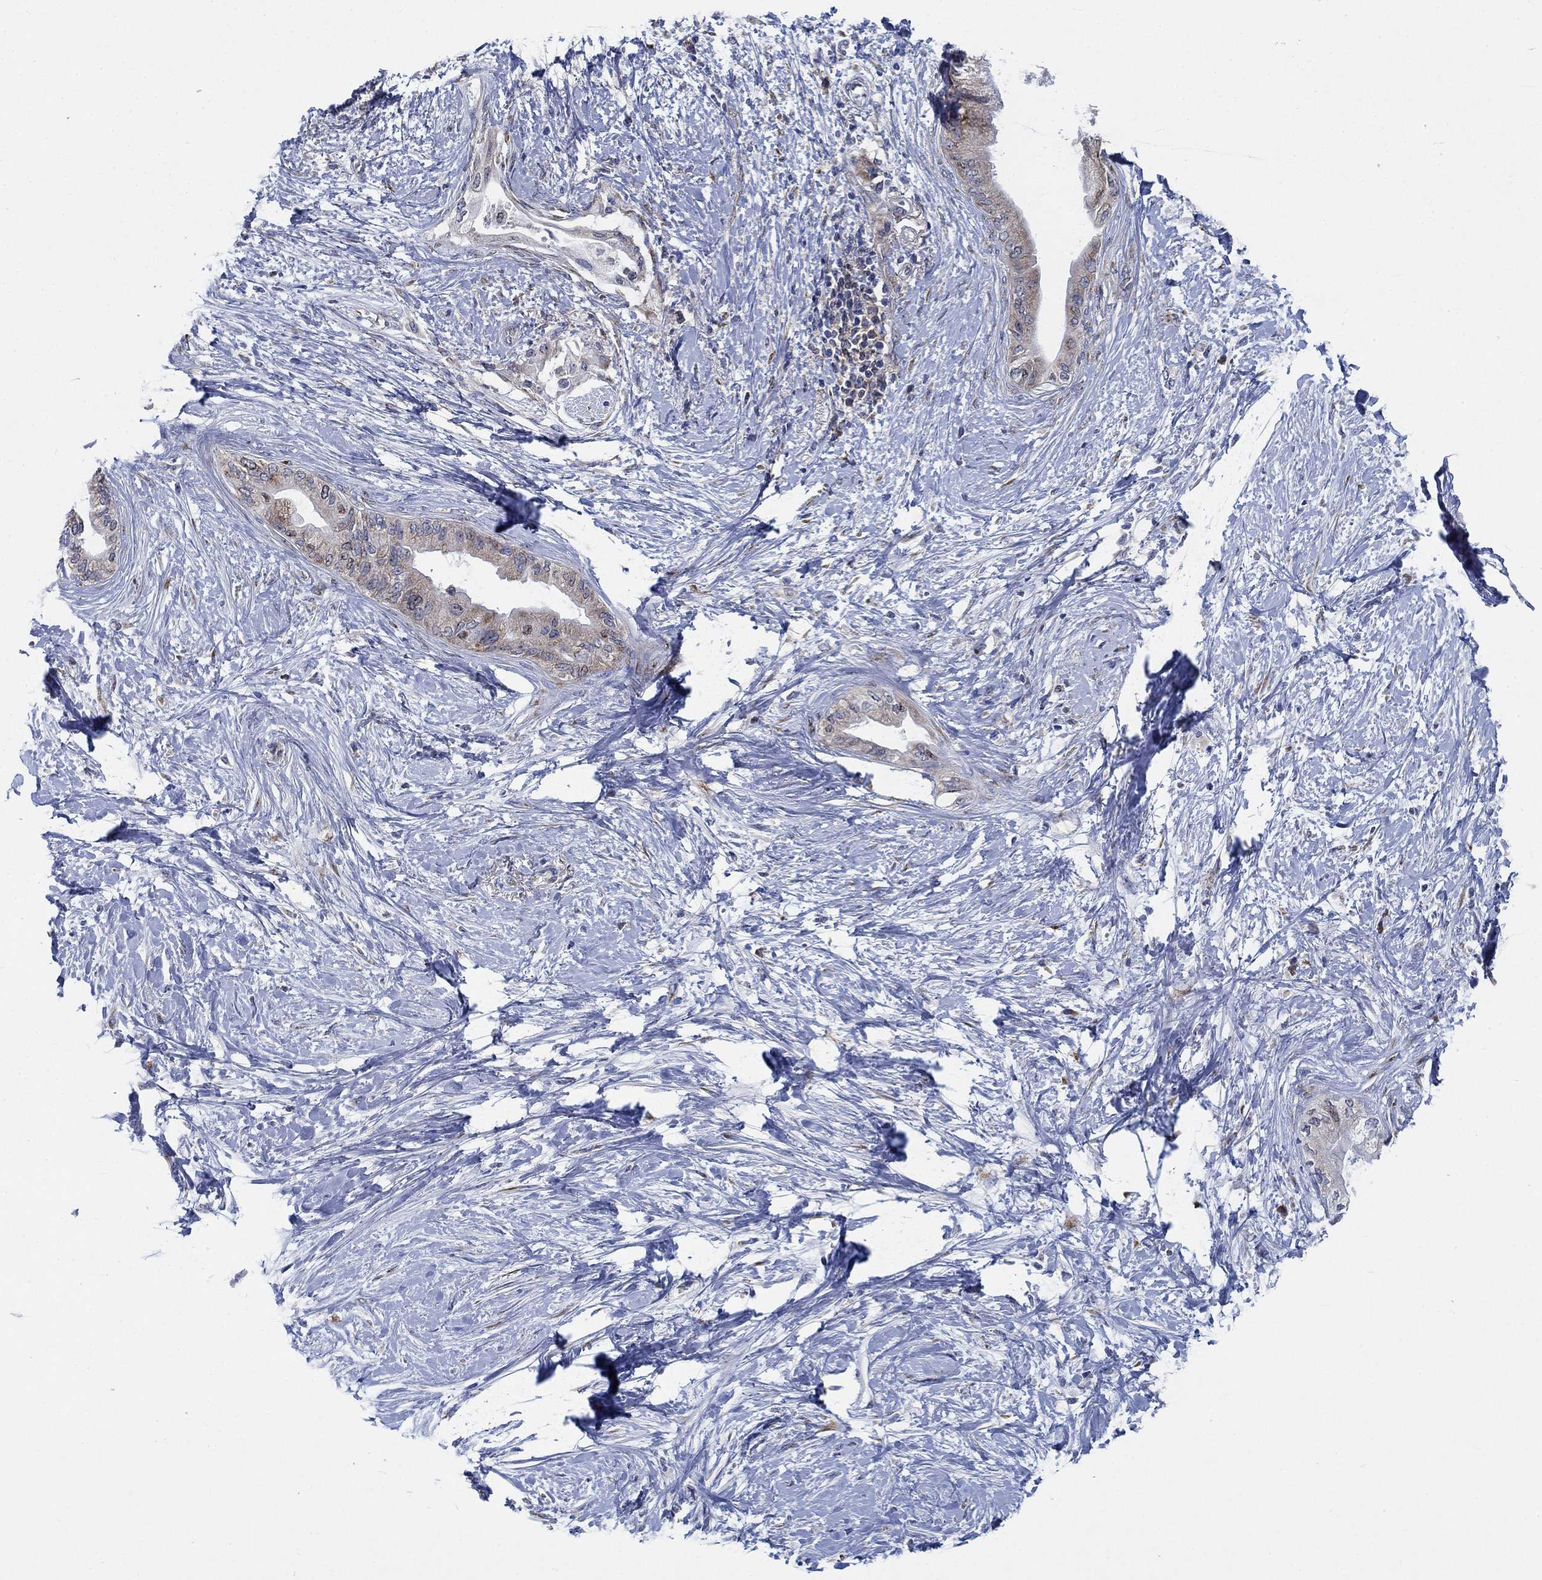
{"staining": {"intensity": "weak", "quantity": ">75%", "location": "cytoplasmic/membranous"}, "tissue": "pancreatic cancer", "cell_type": "Tumor cells", "image_type": "cancer", "snomed": [{"axis": "morphology", "description": "Normal tissue, NOS"}, {"axis": "morphology", "description": "Adenocarcinoma, NOS"}, {"axis": "topography", "description": "Pancreas"}, {"axis": "topography", "description": "Duodenum"}], "caption": "Protein staining shows weak cytoplasmic/membranous staining in about >75% of tumor cells in pancreatic cancer.", "gene": "MMP24", "patient": {"sex": "female", "age": 60}}